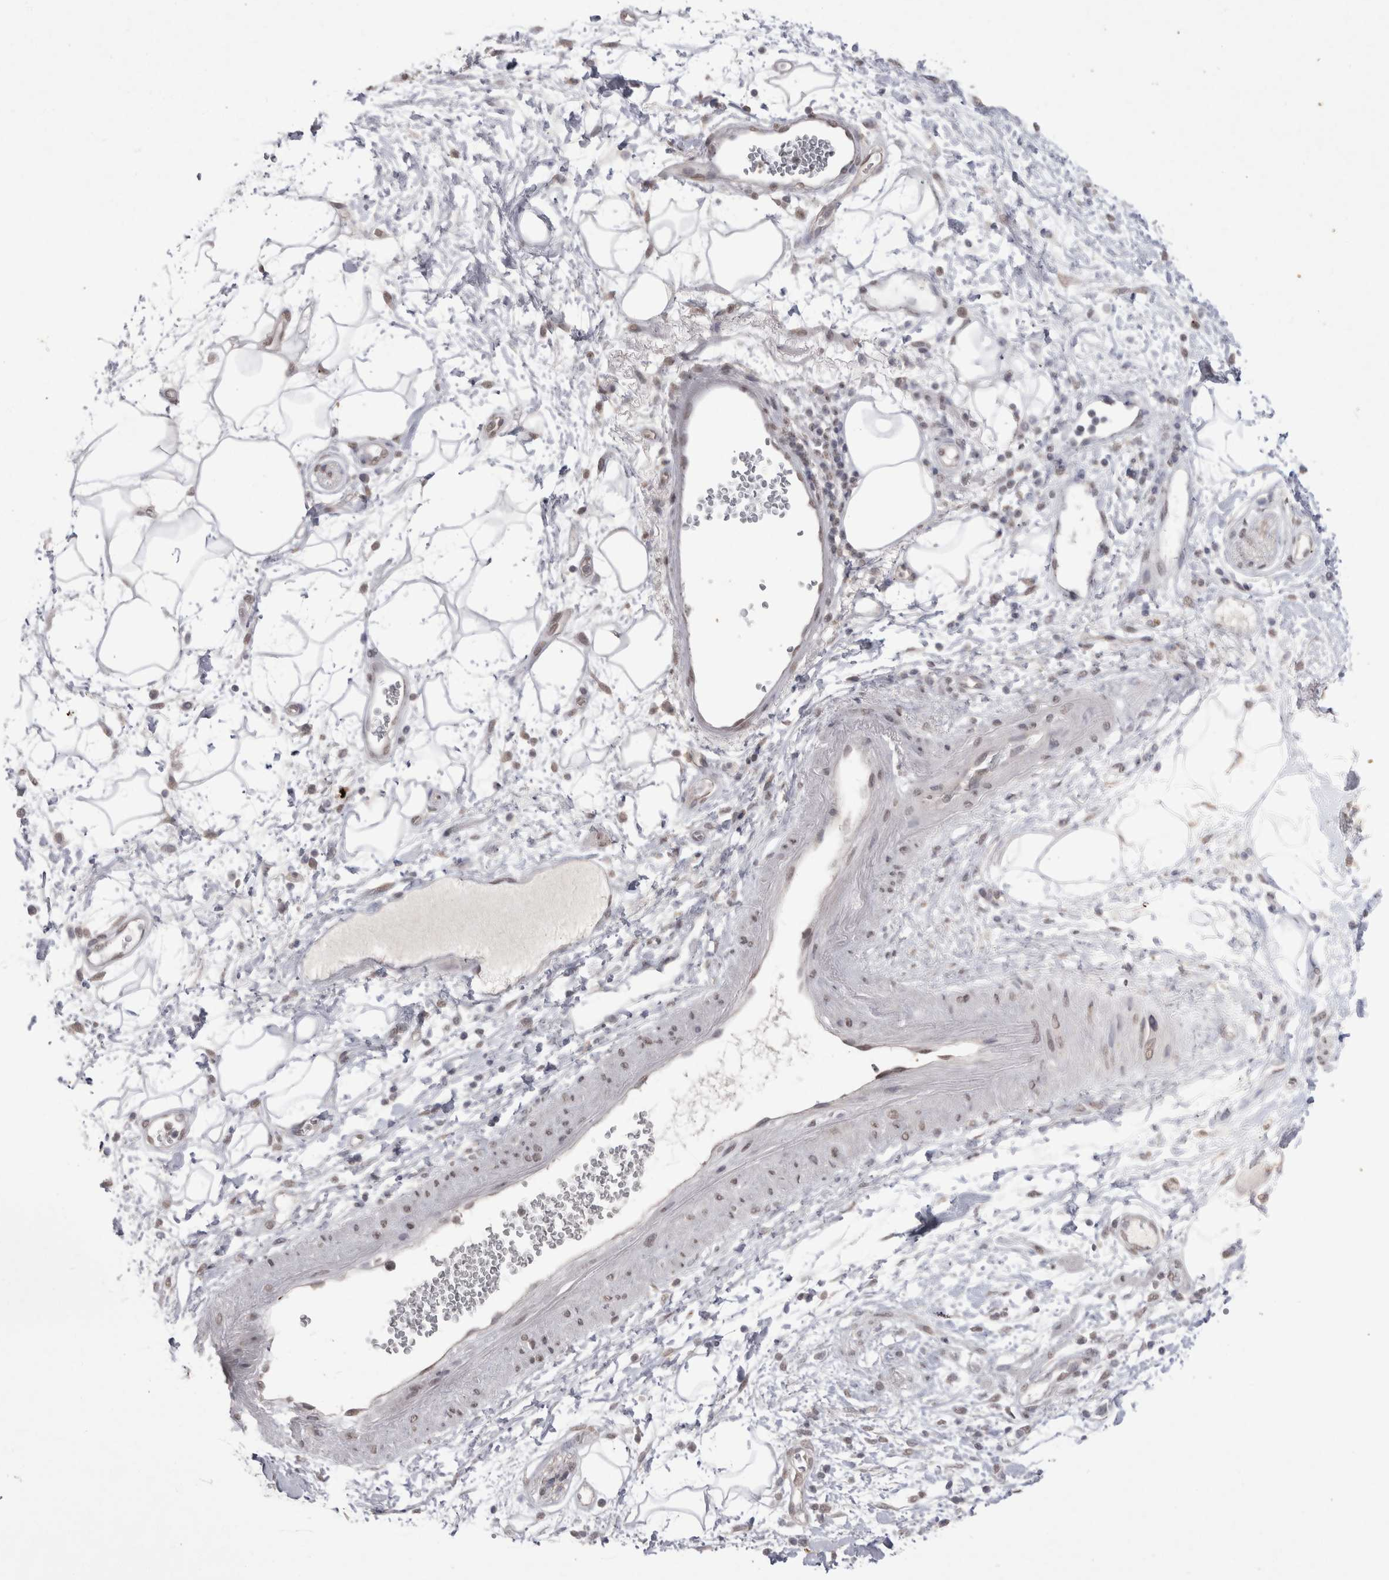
{"staining": {"intensity": "negative", "quantity": "none", "location": "none"}, "tissue": "adipose tissue", "cell_type": "Adipocytes", "image_type": "normal", "snomed": [{"axis": "morphology", "description": "Normal tissue, NOS"}, {"axis": "morphology", "description": "Adenocarcinoma, NOS"}, {"axis": "topography", "description": "Duodenum"}, {"axis": "topography", "description": "Peripheral nerve tissue"}], "caption": "A high-resolution photomicrograph shows immunohistochemistry staining of benign adipose tissue, which reveals no significant positivity in adipocytes.", "gene": "DDX4", "patient": {"sex": "female", "age": 60}}